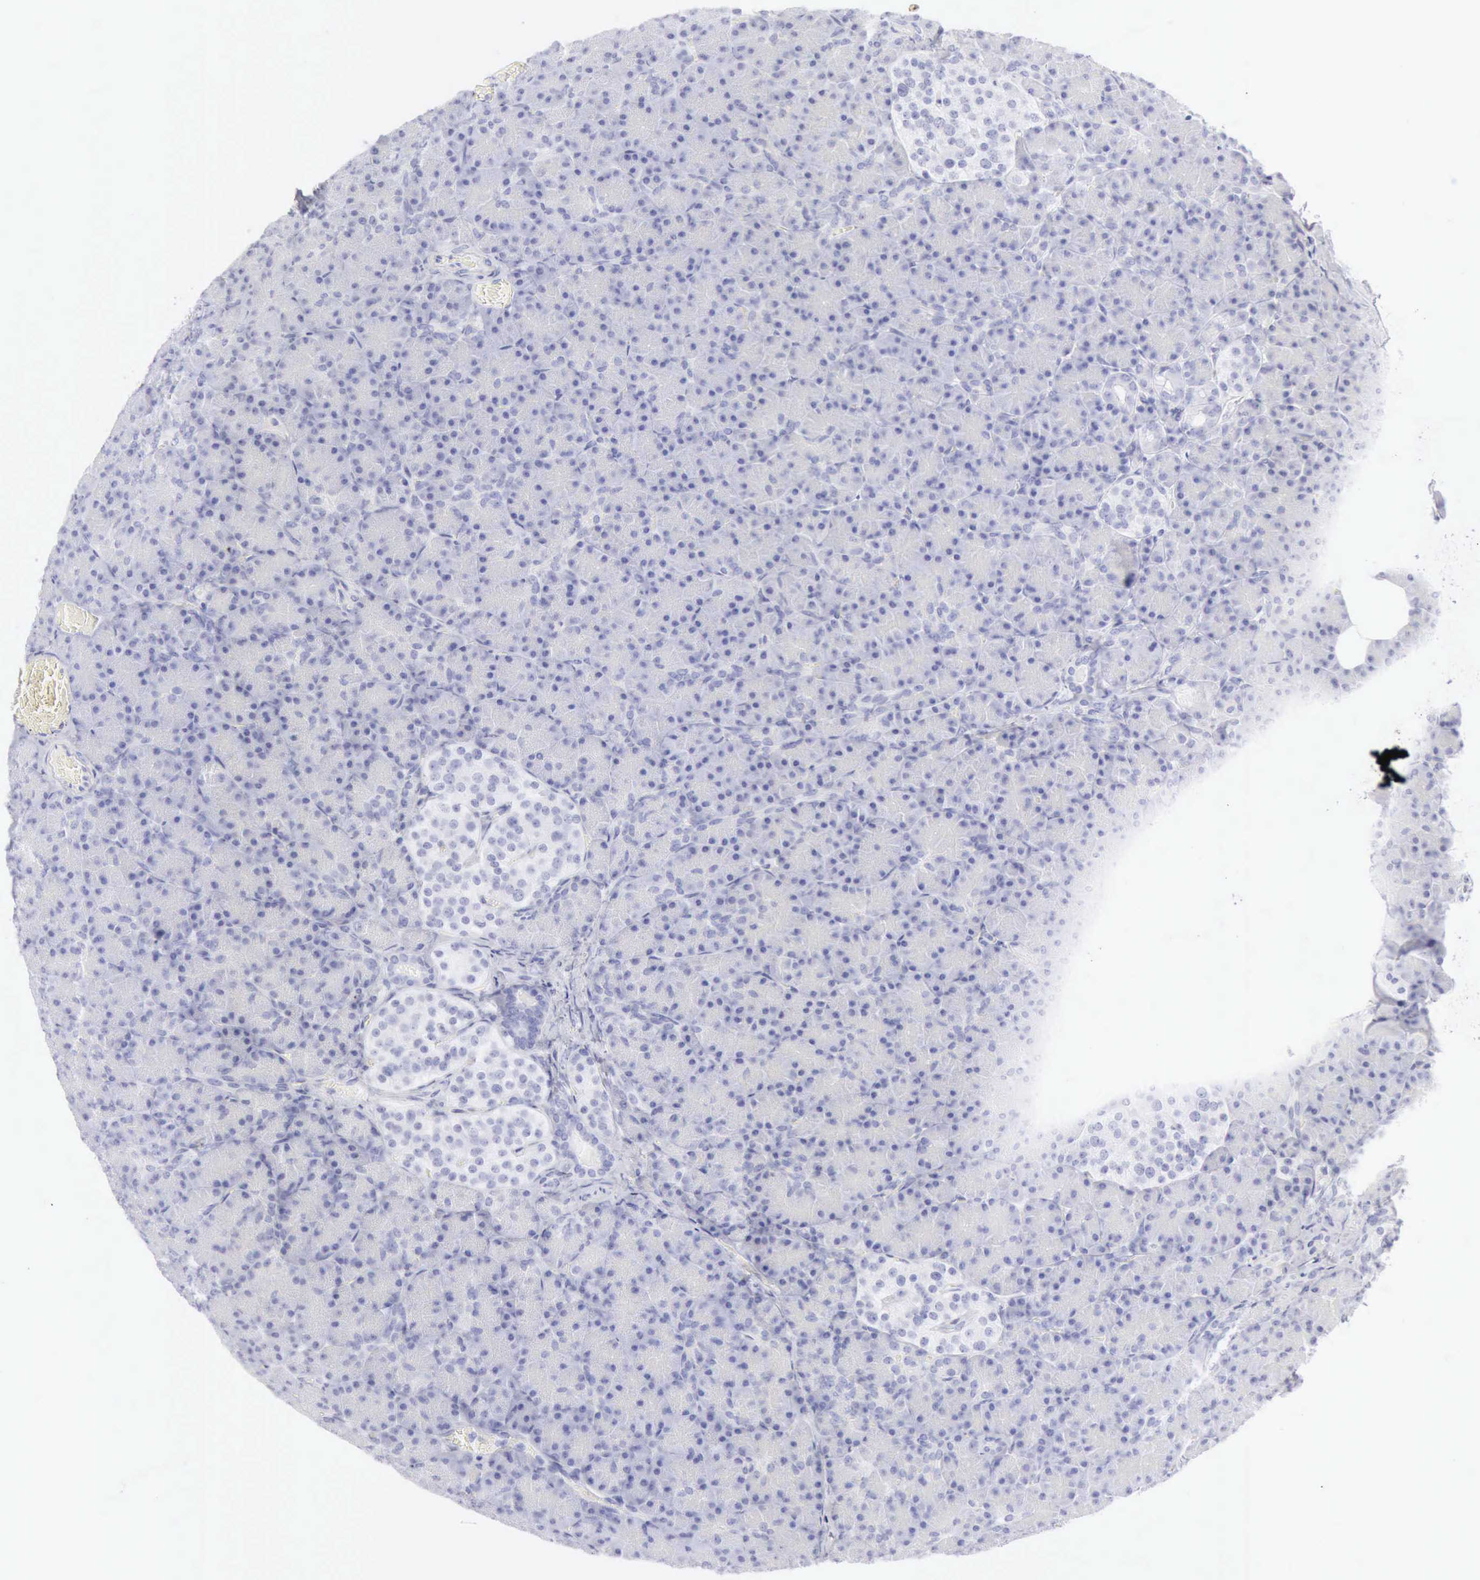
{"staining": {"intensity": "negative", "quantity": "none", "location": "none"}, "tissue": "pancreas", "cell_type": "Exocrine glandular cells", "image_type": "normal", "snomed": [{"axis": "morphology", "description": "Normal tissue, NOS"}, {"axis": "topography", "description": "Pancreas"}], "caption": "DAB (3,3'-diaminobenzidine) immunohistochemical staining of normal human pancreas reveals no significant positivity in exocrine glandular cells.", "gene": "KRT10", "patient": {"sex": "female", "age": 43}}